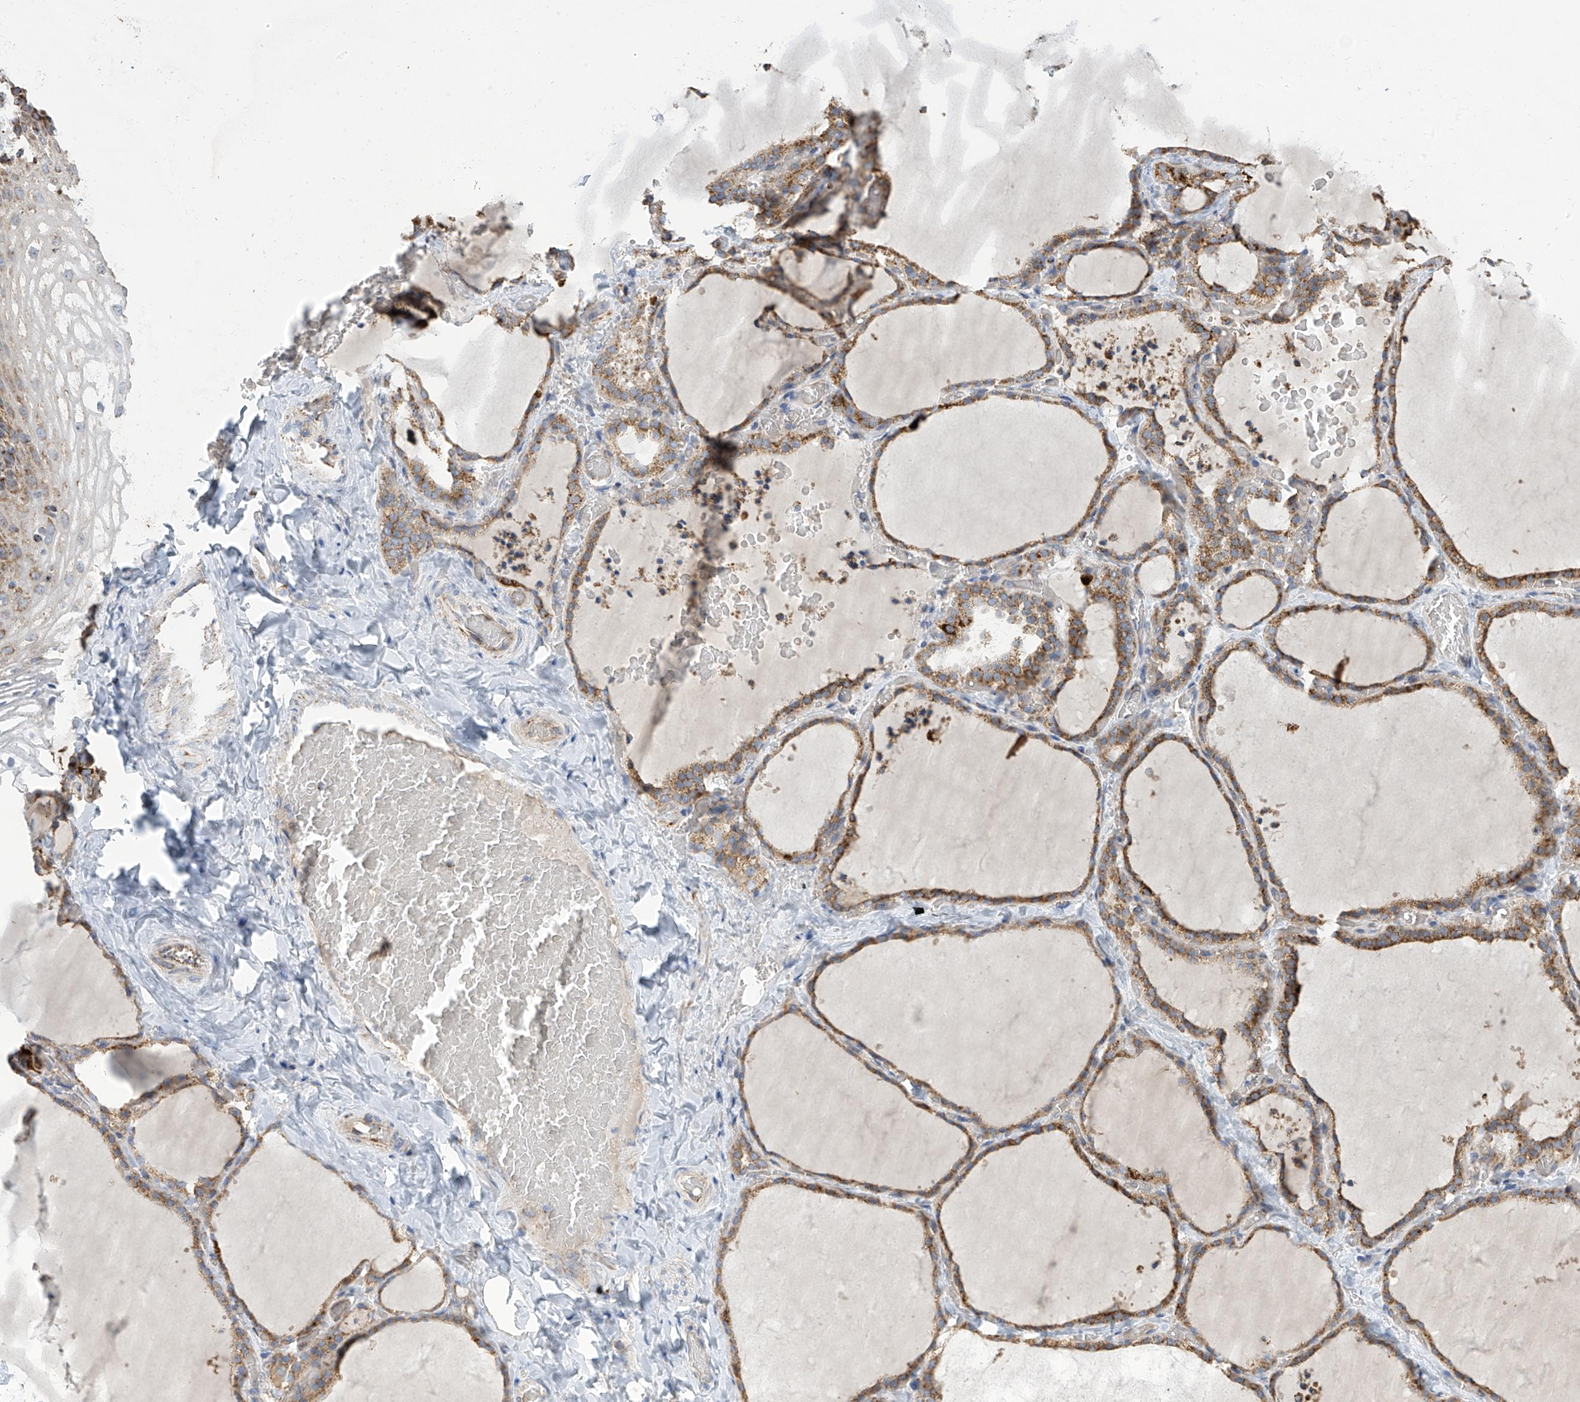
{"staining": {"intensity": "moderate", "quantity": ">75%", "location": "cytoplasmic/membranous"}, "tissue": "thyroid gland", "cell_type": "Glandular cells", "image_type": "normal", "snomed": [{"axis": "morphology", "description": "Normal tissue, NOS"}, {"axis": "topography", "description": "Thyroid gland"}], "caption": "Glandular cells reveal moderate cytoplasmic/membranous positivity in approximately >75% of cells in benign thyroid gland. Nuclei are stained in blue.", "gene": "PNPT1", "patient": {"sex": "female", "age": 22}}